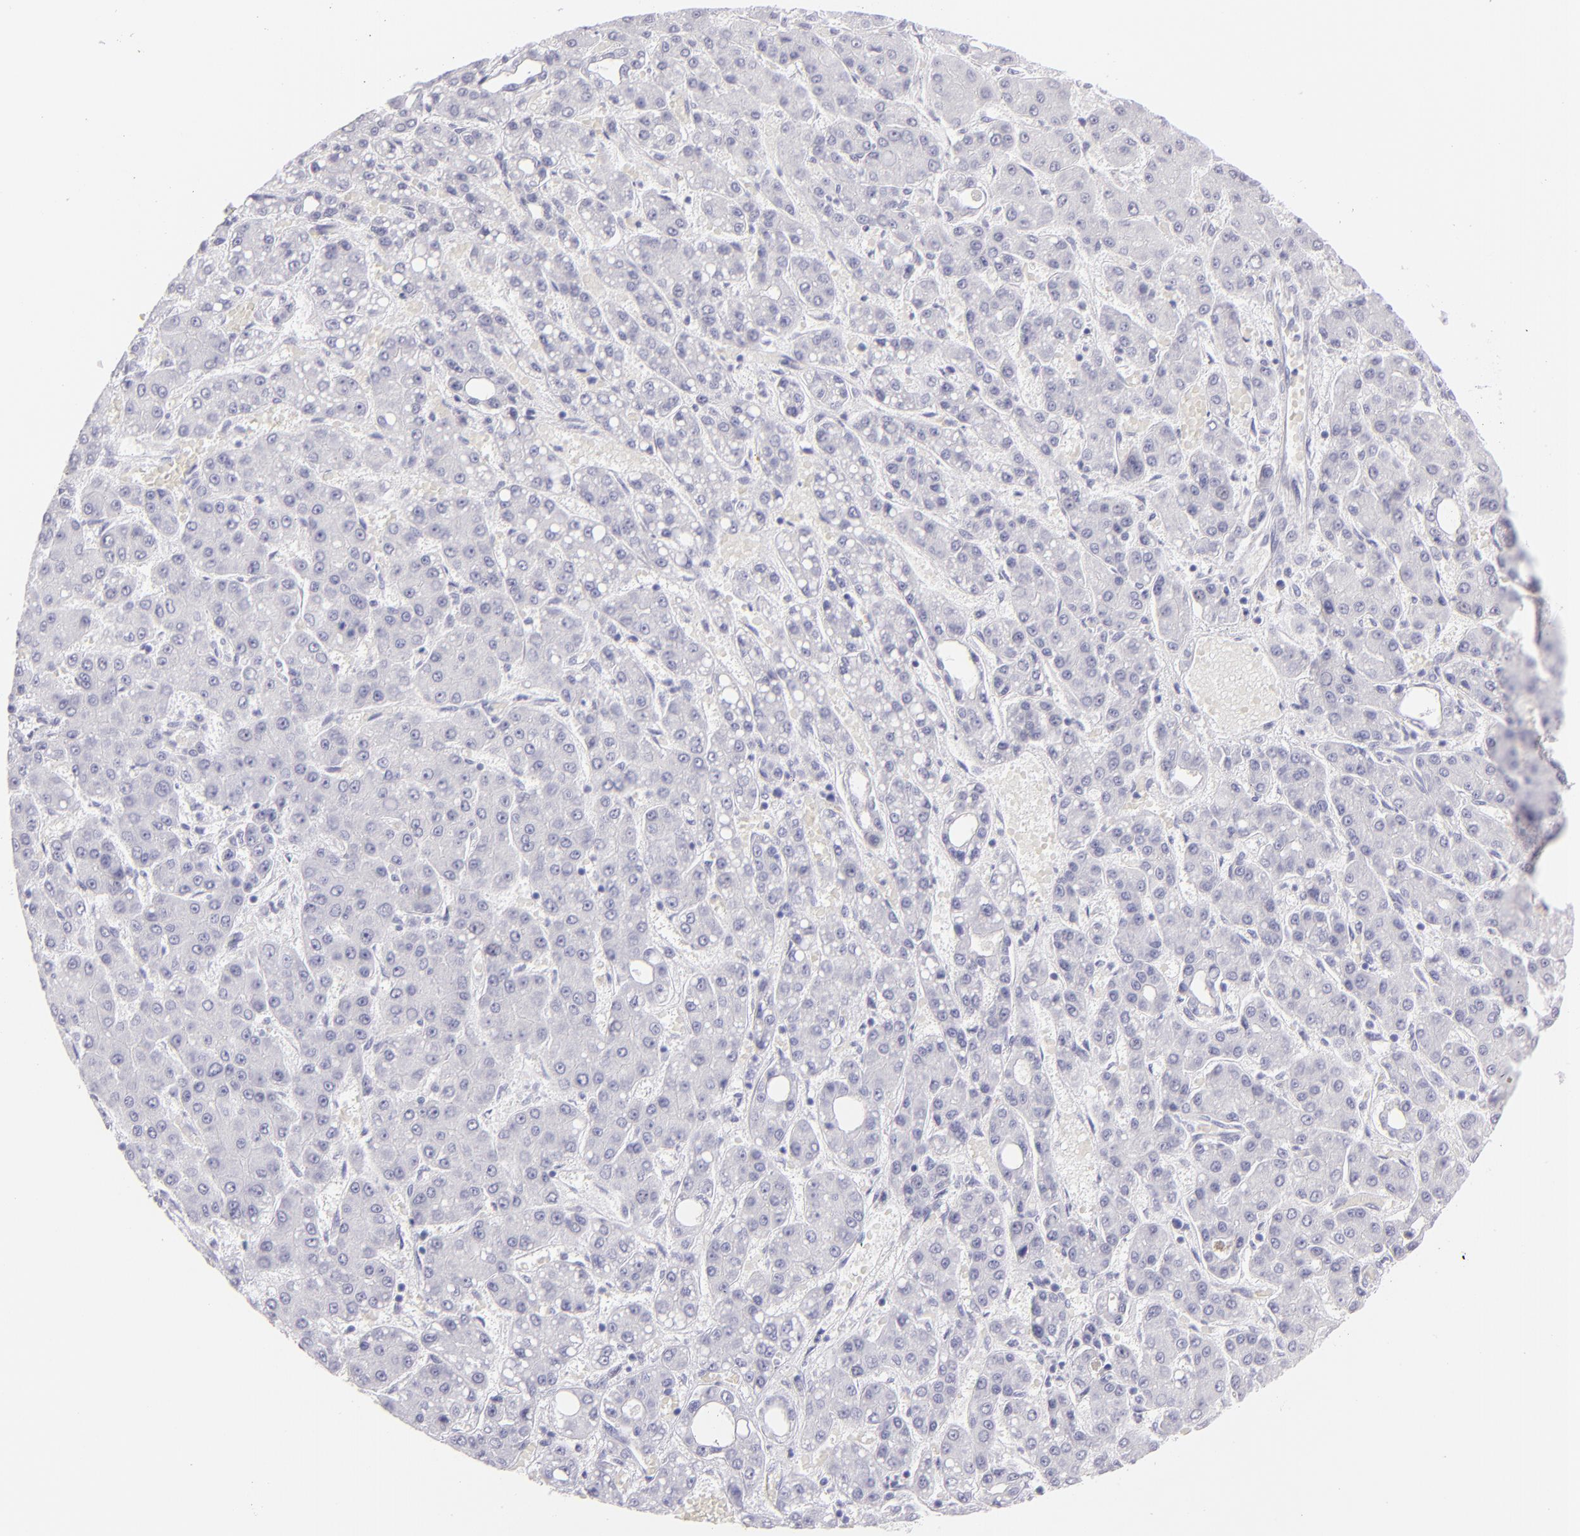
{"staining": {"intensity": "negative", "quantity": "none", "location": "none"}, "tissue": "liver cancer", "cell_type": "Tumor cells", "image_type": "cancer", "snomed": [{"axis": "morphology", "description": "Carcinoma, Hepatocellular, NOS"}, {"axis": "topography", "description": "Liver"}], "caption": "Hepatocellular carcinoma (liver) was stained to show a protein in brown. There is no significant expression in tumor cells. (Brightfield microscopy of DAB (3,3'-diaminobenzidine) IHC at high magnification).", "gene": "PVALB", "patient": {"sex": "male", "age": 69}}